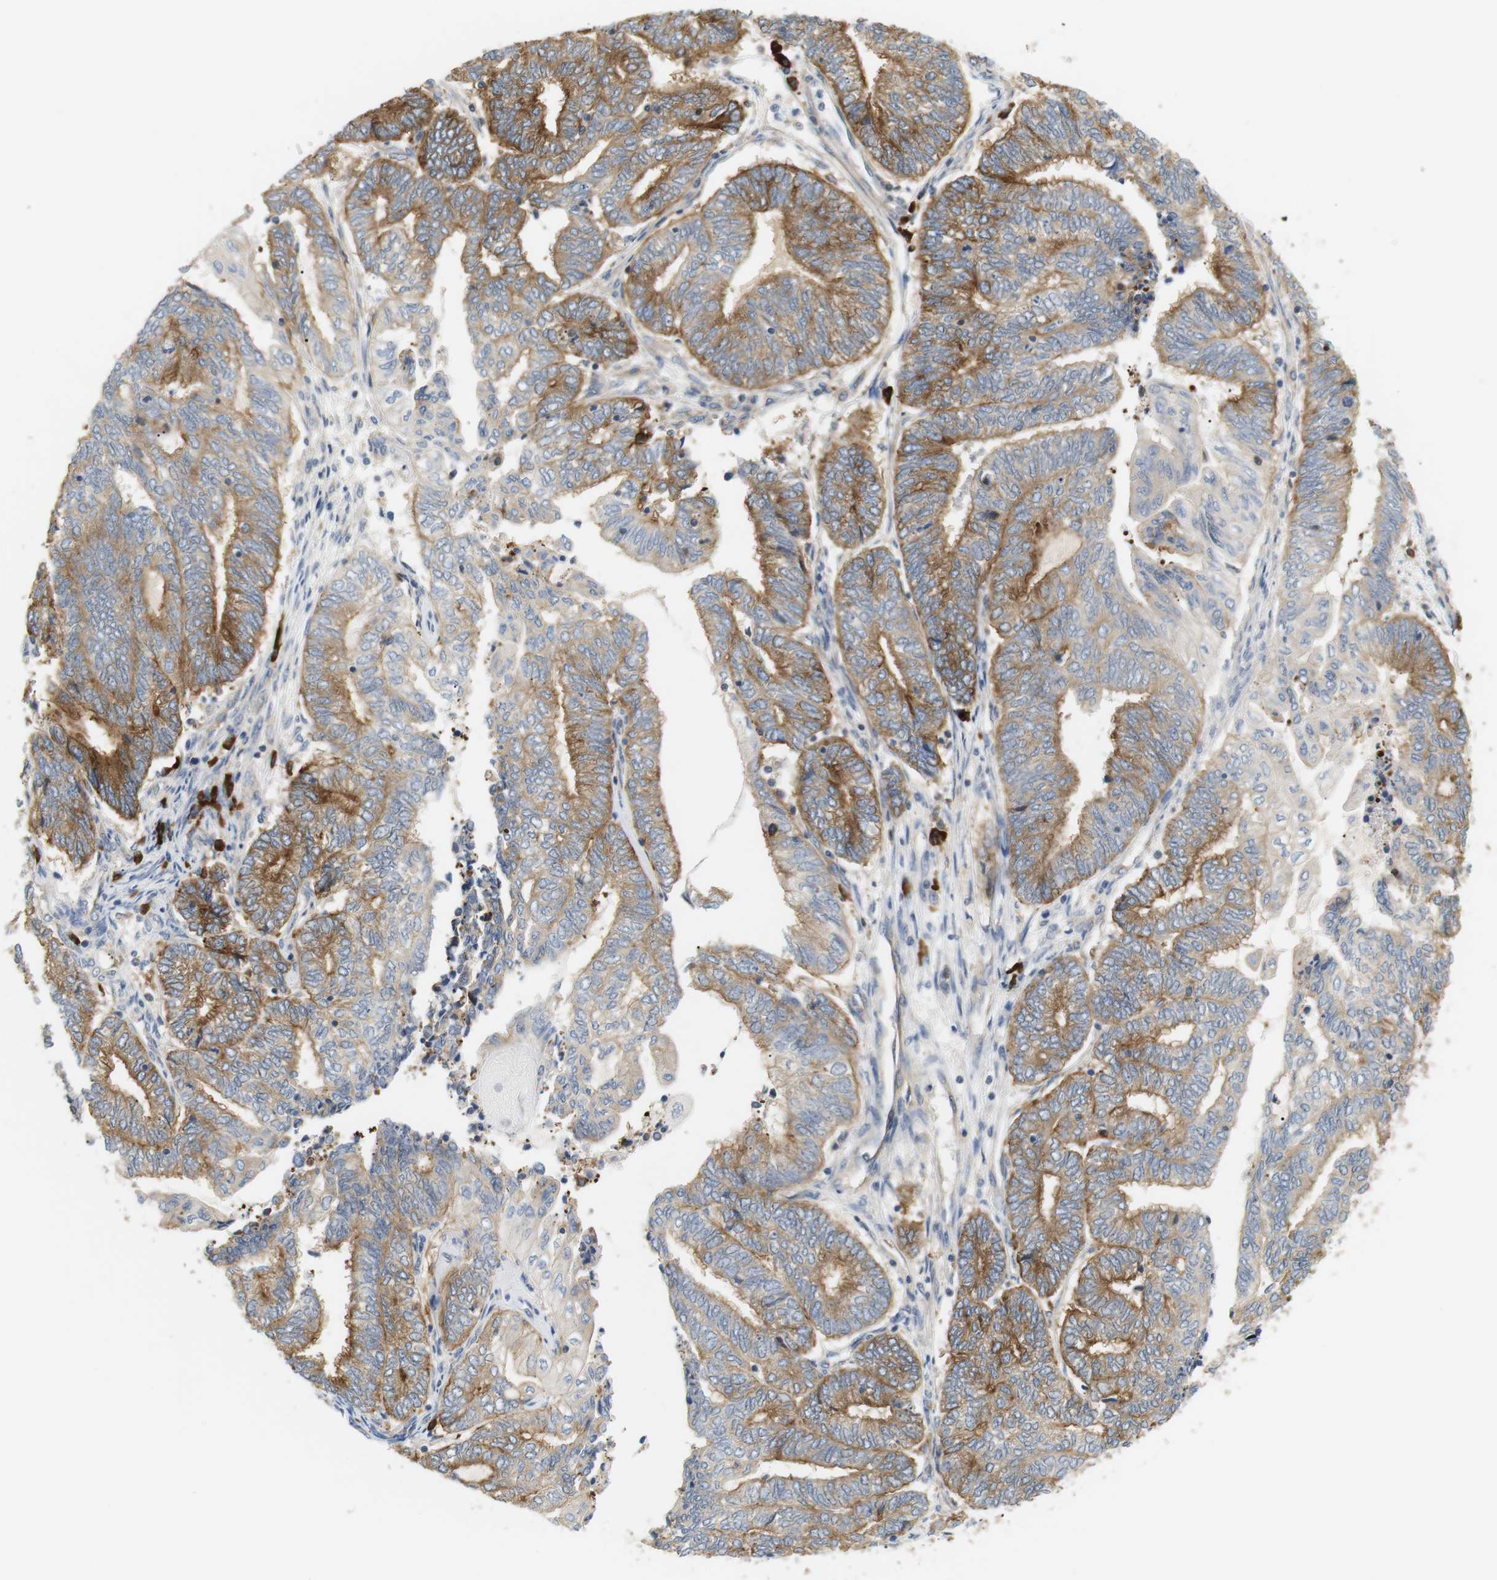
{"staining": {"intensity": "moderate", "quantity": ">75%", "location": "cytoplasmic/membranous"}, "tissue": "endometrial cancer", "cell_type": "Tumor cells", "image_type": "cancer", "snomed": [{"axis": "morphology", "description": "Adenocarcinoma, NOS"}, {"axis": "topography", "description": "Uterus"}, {"axis": "topography", "description": "Endometrium"}], "caption": "DAB (3,3'-diaminobenzidine) immunohistochemical staining of human adenocarcinoma (endometrial) reveals moderate cytoplasmic/membranous protein expression in about >75% of tumor cells.", "gene": "TMEM200A", "patient": {"sex": "female", "age": 70}}